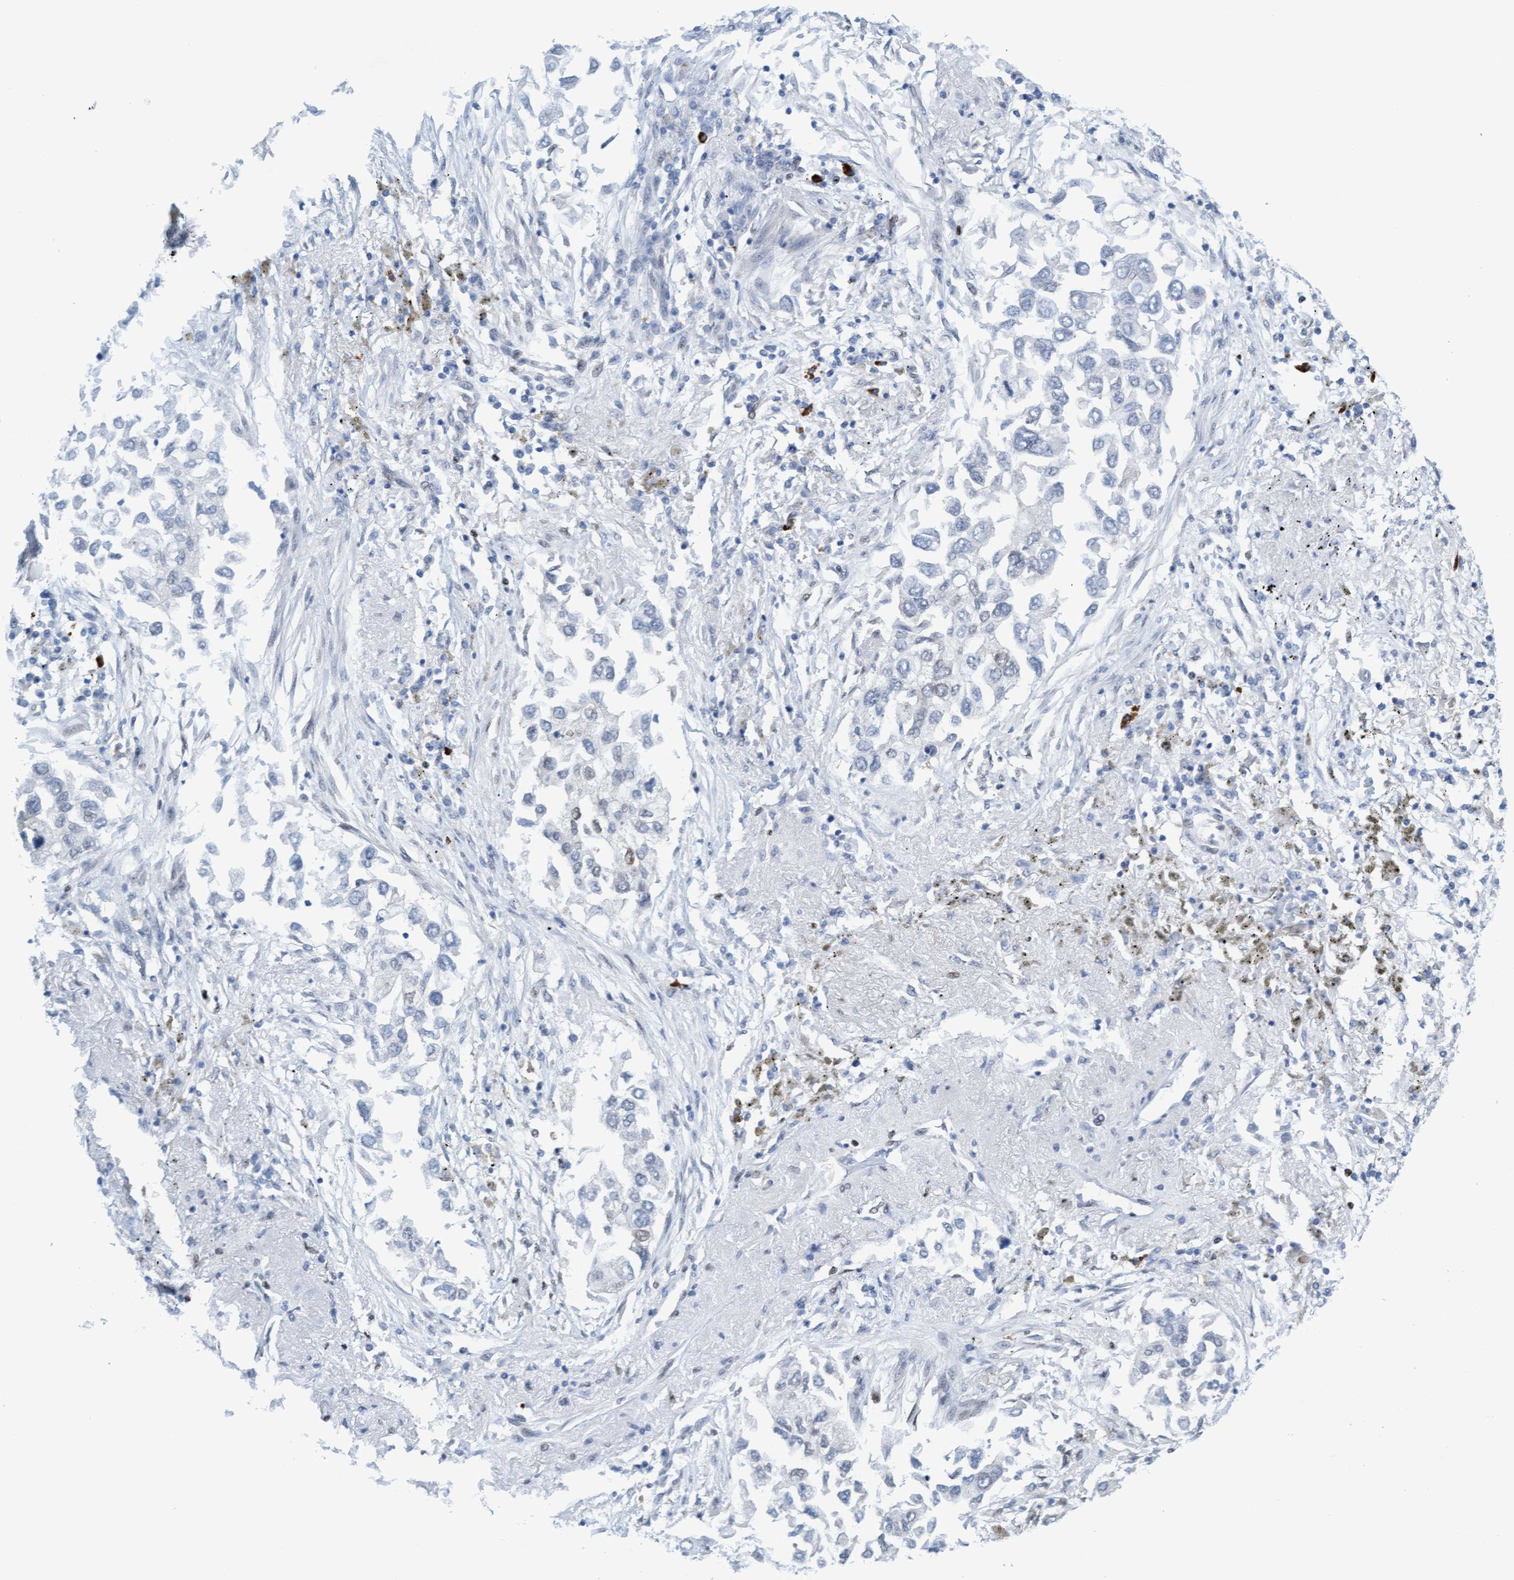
{"staining": {"intensity": "negative", "quantity": "none", "location": "none"}, "tissue": "lung cancer", "cell_type": "Tumor cells", "image_type": "cancer", "snomed": [{"axis": "morphology", "description": "Inflammation, NOS"}, {"axis": "morphology", "description": "Adenocarcinoma, NOS"}, {"axis": "topography", "description": "Lung"}], "caption": "Tumor cells are negative for protein expression in human lung cancer (adenocarcinoma).", "gene": "GLRX2", "patient": {"sex": "male", "age": 63}}